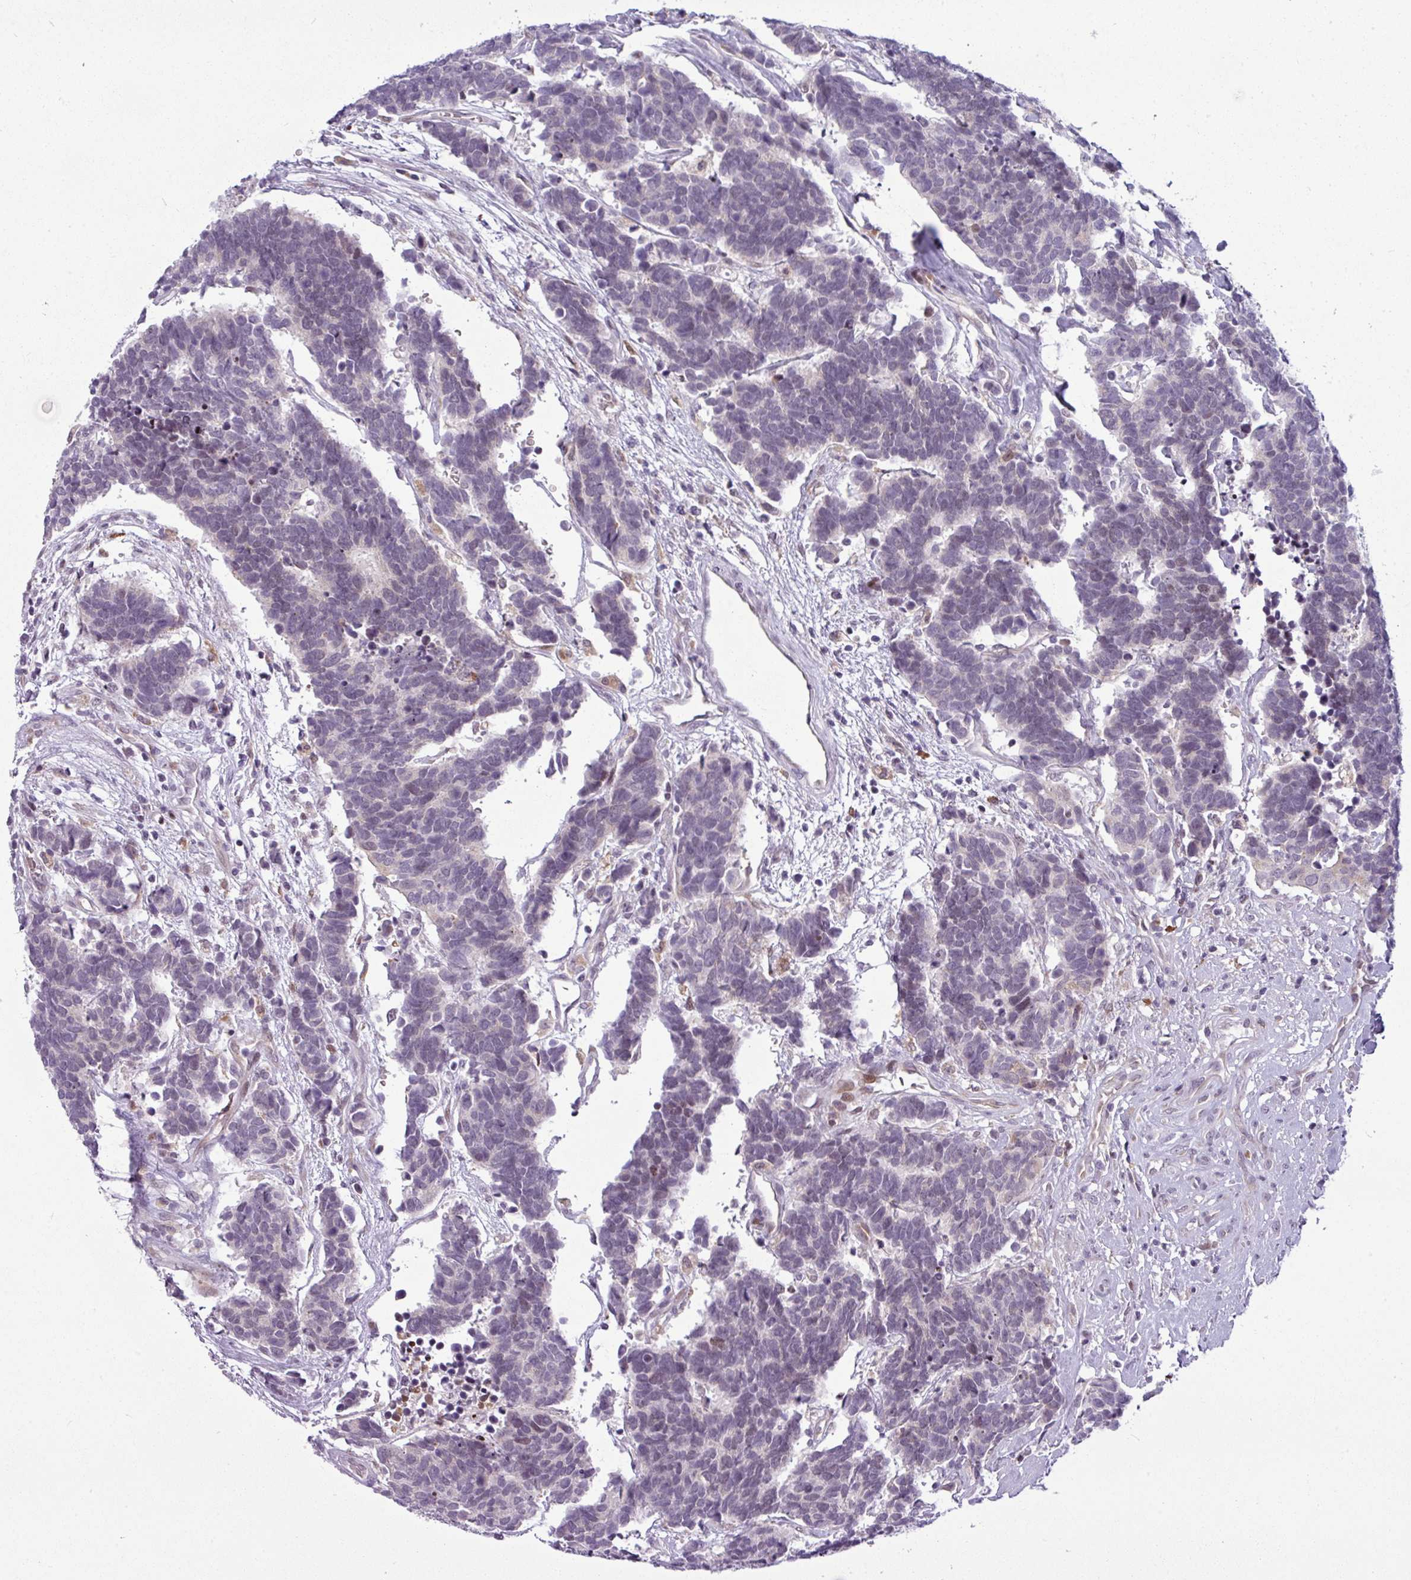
{"staining": {"intensity": "negative", "quantity": "none", "location": "none"}, "tissue": "carcinoid", "cell_type": "Tumor cells", "image_type": "cancer", "snomed": [{"axis": "morphology", "description": "Carcinoma, NOS"}, {"axis": "morphology", "description": "Carcinoid, malignant, NOS"}, {"axis": "topography", "description": "Urinary bladder"}], "caption": "Carcinoid (malignant) was stained to show a protein in brown. There is no significant positivity in tumor cells.", "gene": "SLC66A2", "patient": {"sex": "male", "age": 57}}